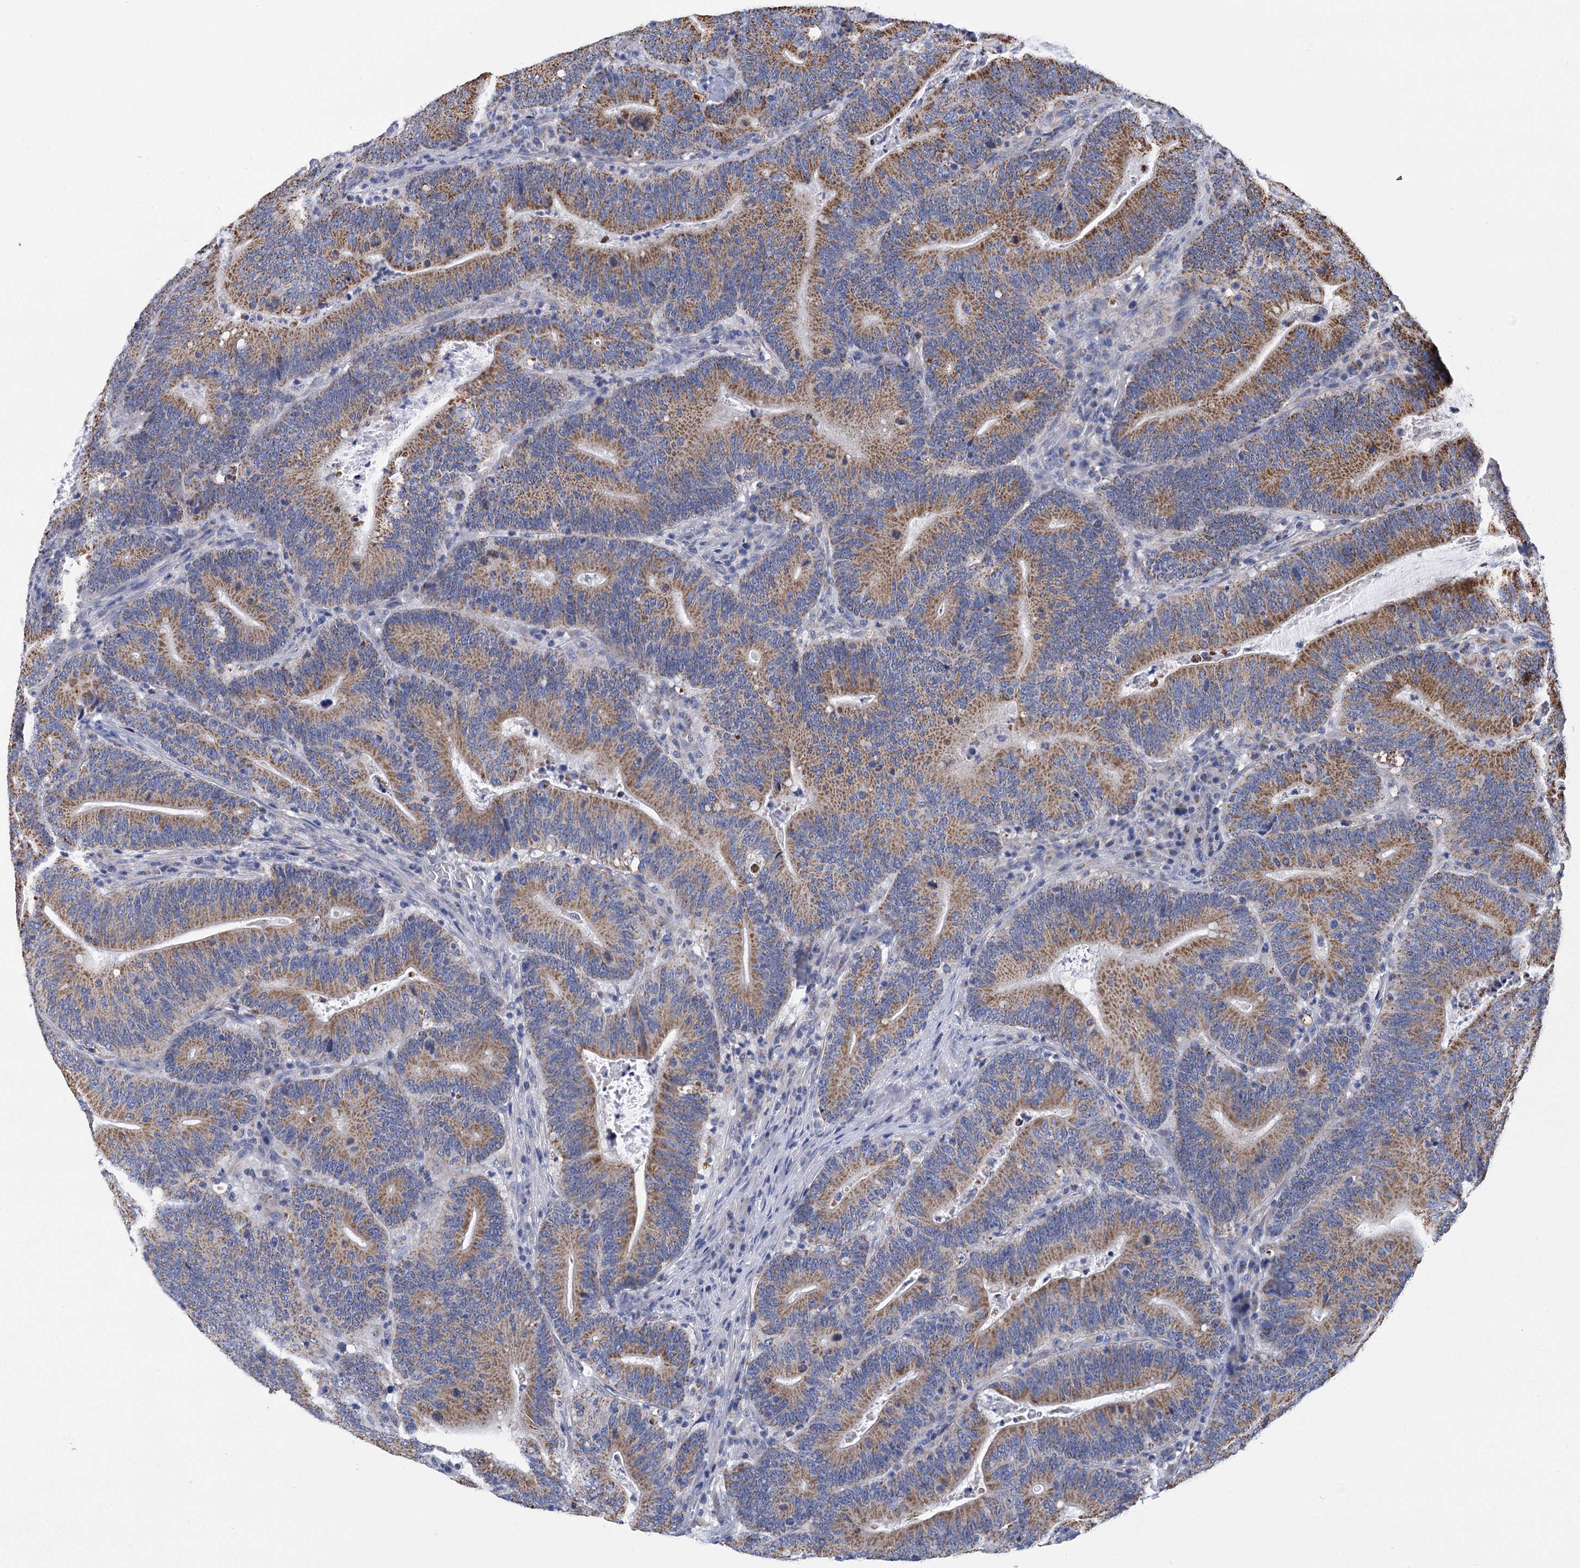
{"staining": {"intensity": "moderate", "quantity": ">75%", "location": "cytoplasmic/membranous"}, "tissue": "colorectal cancer", "cell_type": "Tumor cells", "image_type": "cancer", "snomed": [{"axis": "morphology", "description": "Adenocarcinoma, NOS"}, {"axis": "topography", "description": "Colon"}], "caption": "Brown immunohistochemical staining in human adenocarcinoma (colorectal) displays moderate cytoplasmic/membranous expression in about >75% of tumor cells.", "gene": "CCDC73", "patient": {"sex": "female", "age": 66}}